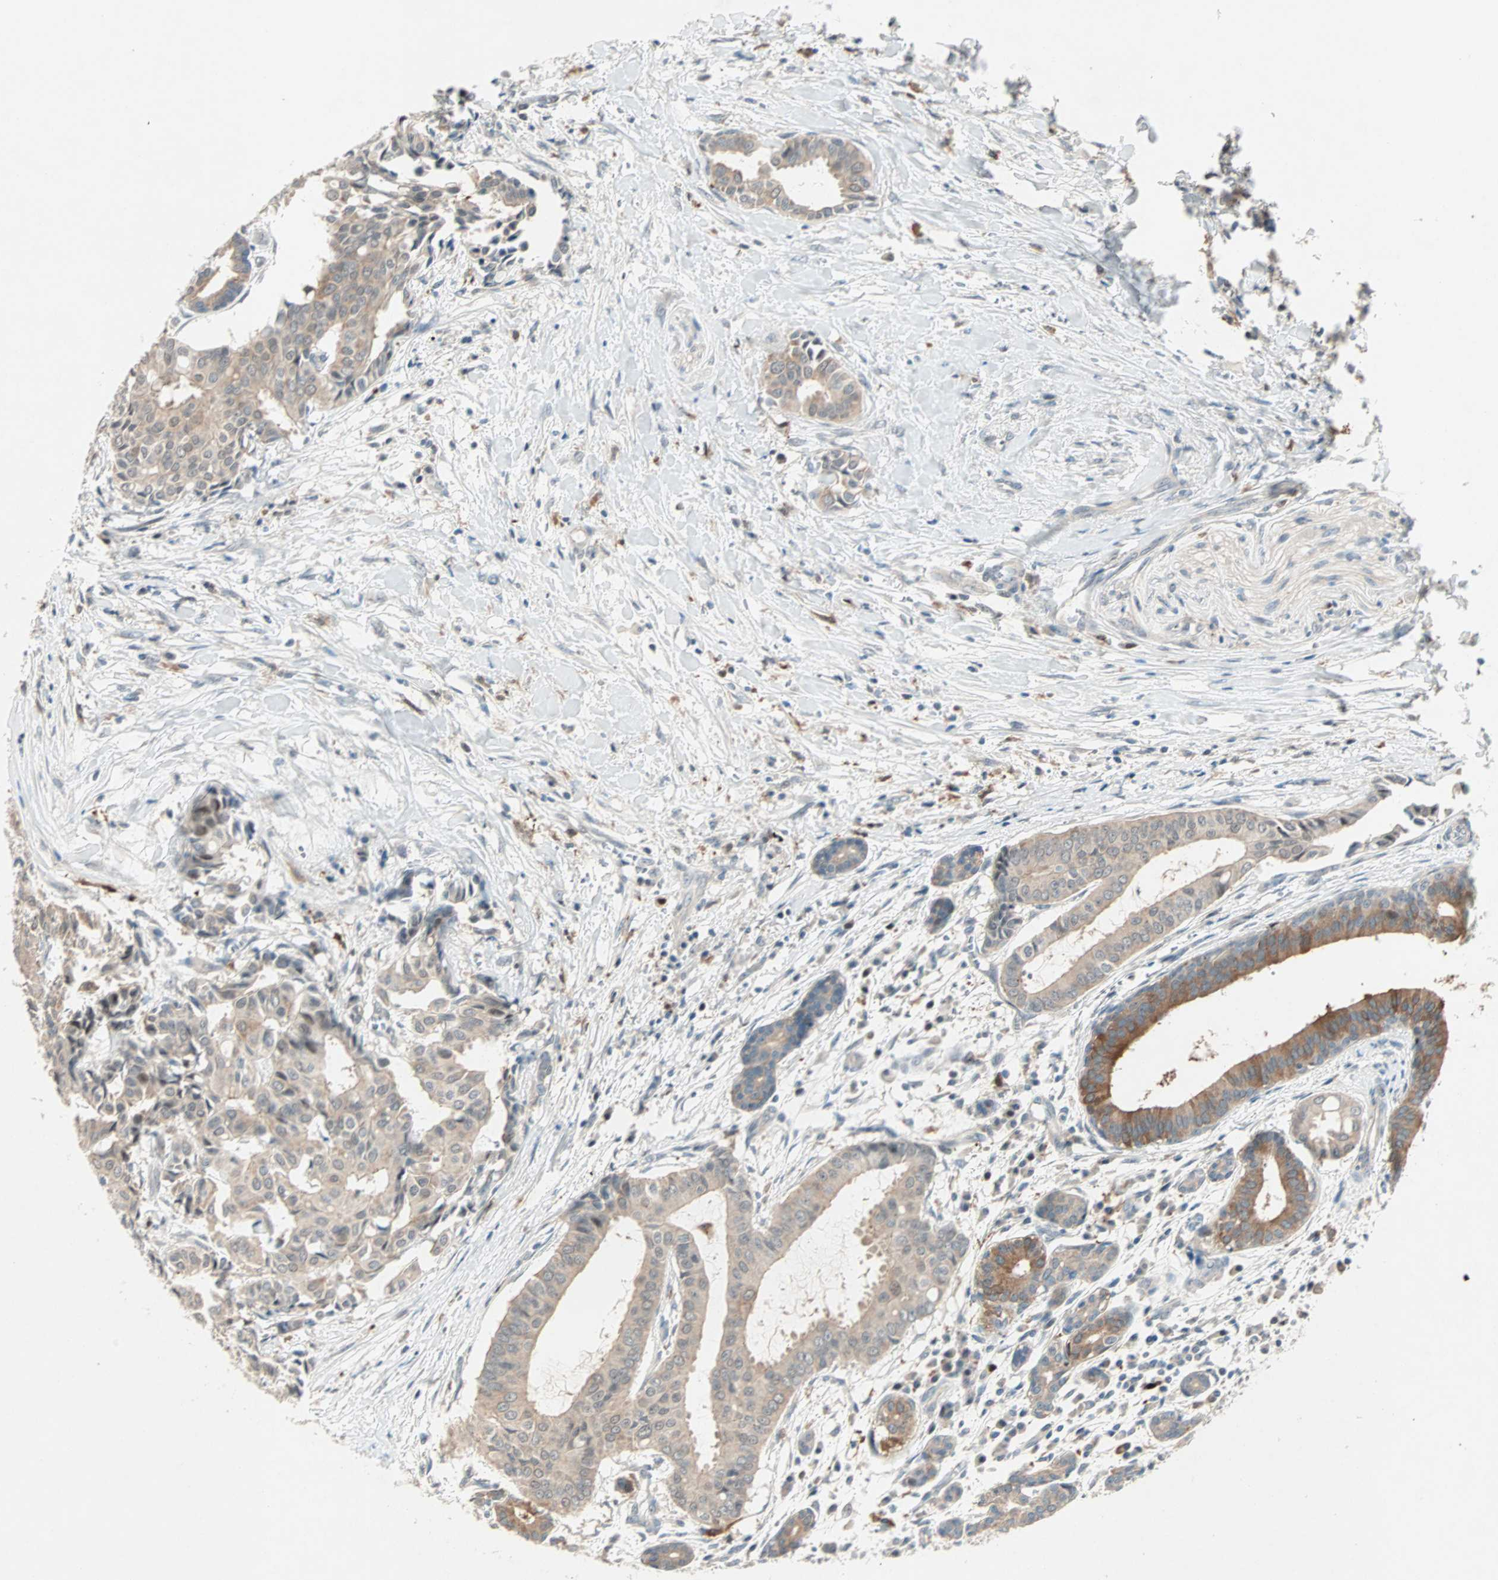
{"staining": {"intensity": "moderate", "quantity": ">75%", "location": "cytoplasmic/membranous"}, "tissue": "head and neck cancer", "cell_type": "Tumor cells", "image_type": "cancer", "snomed": [{"axis": "morphology", "description": "Adenocarcinoma, NOS"}, {"axis": "topography", "description": "Salivary gland"}, {"axis": "topography", "description": "Head-Neck"}], "caption": "Moderate cytoplasmic/membranous positivity for a protein is present in approximately >75% of tumor cells of adenocarcinoma (head and neck) using immunohistochemistry (IHC).", "gene": "RTL6", "patient": {"sex": "female", "age": 59}}